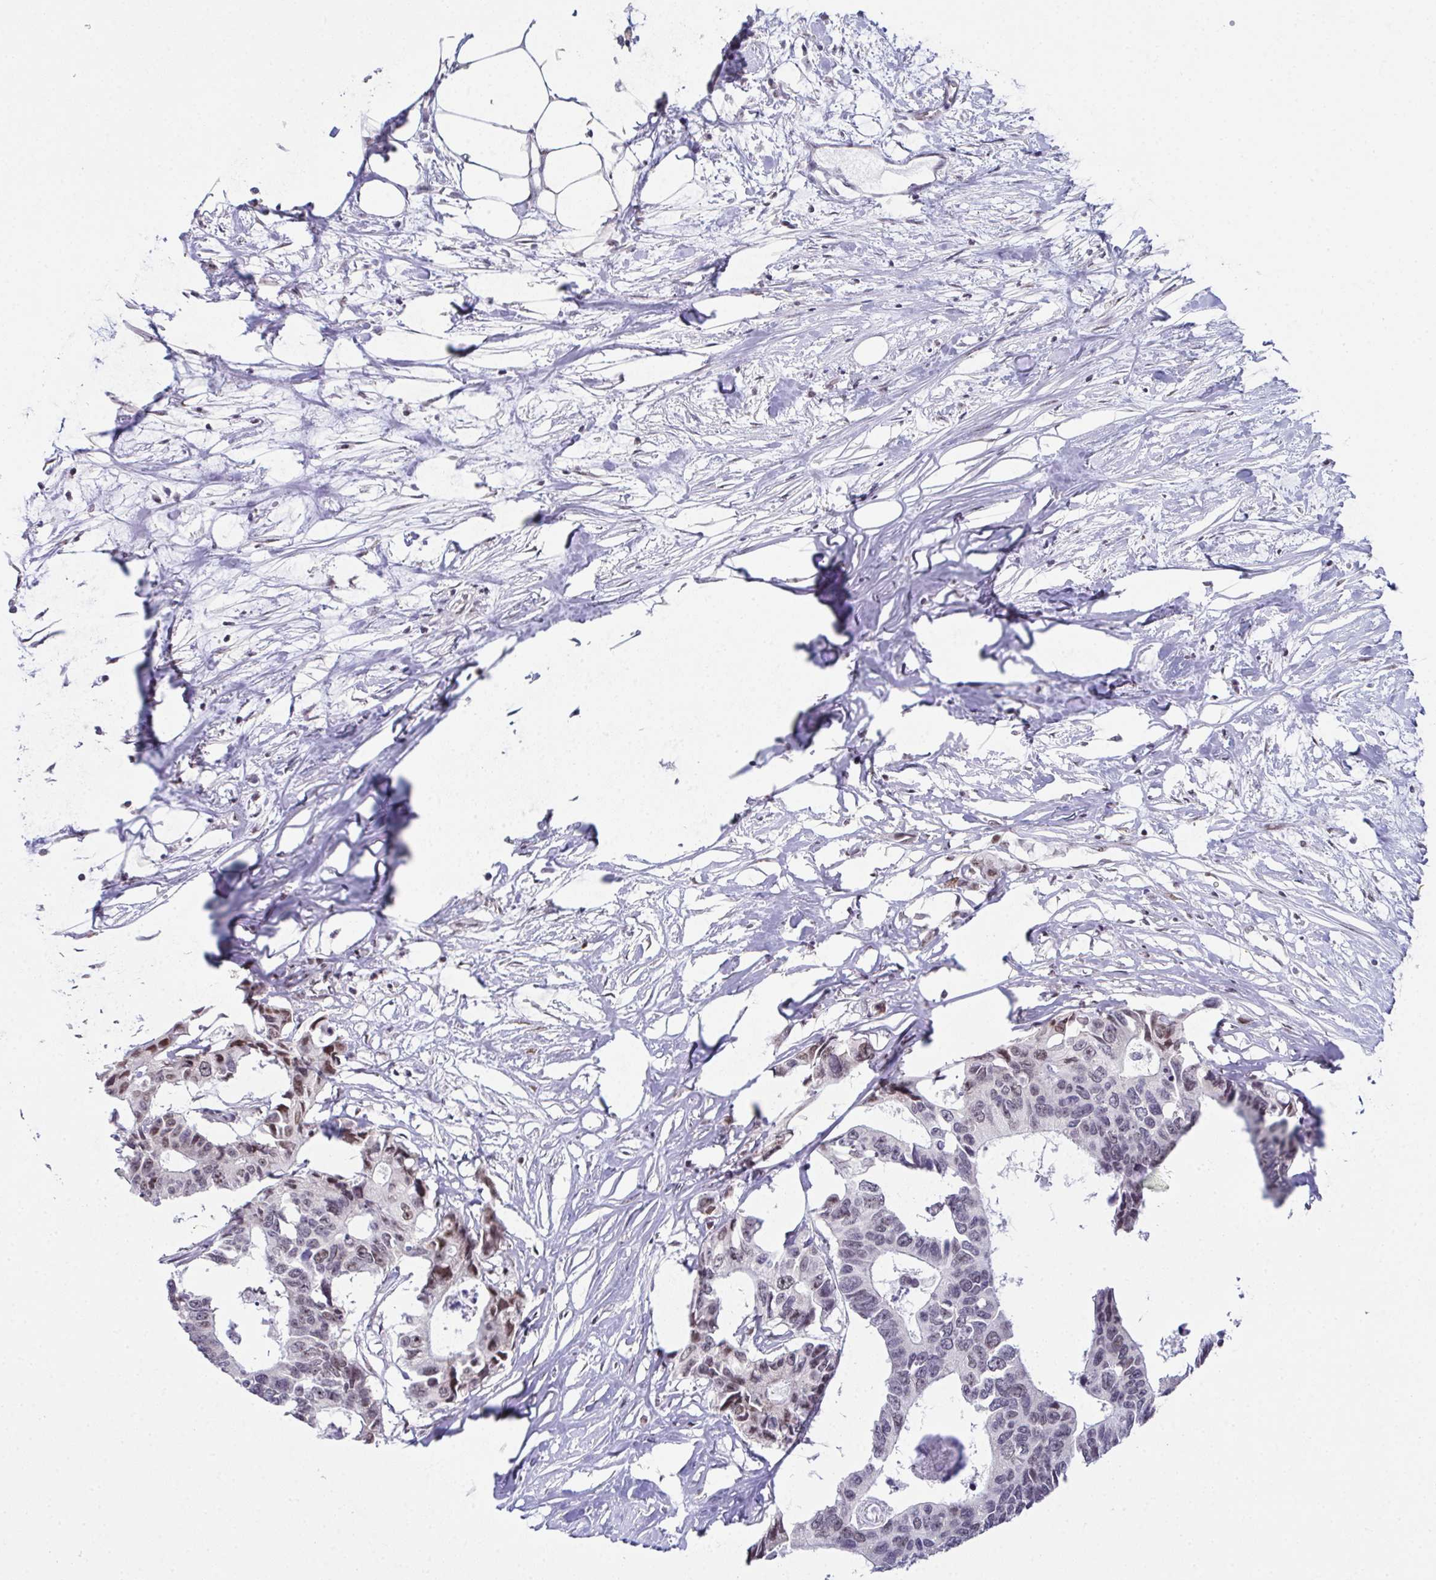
{"staining": {"intensity": "weak", "quantity": "25%-75%", "location": "nuclear"}, "tissue": "colorectal cancer", "cell_type": "Tumor cells", "image_type": "cancer", "snomed": [{"axis": "morphology", "description": "Adenocarcinoma, NOS"}, {"axis": "topography", "description": "Rectum"}], "caption": "Immunohistochemical staining of colorectal adenocarcinoma exhibits weak nuclear protein positivity in approximately 25%-75% of tumor cells.", "gene": "ZNF800", "patient": {"sex": "male", "age": 57}}